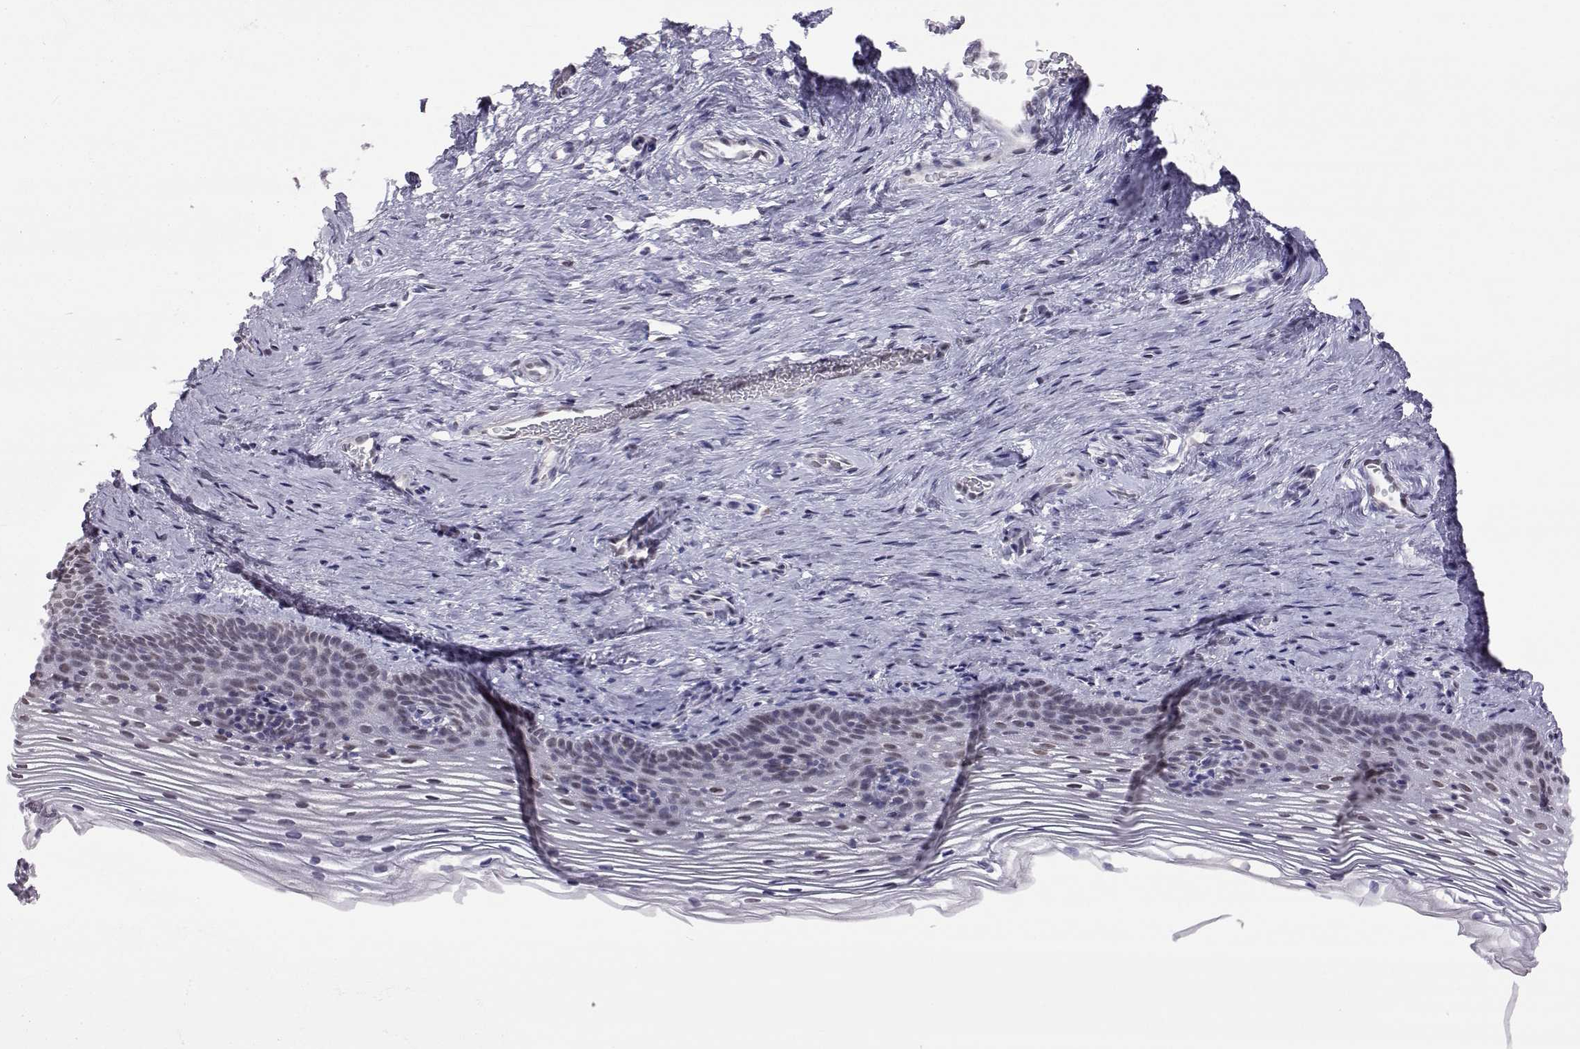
{"staining": {"intensity": "negative", "quantity": "none", "location": "none"}, "tissue": "cervix", "cell_type": "Glandular cells", "image_type": "normal", "snomed": [{"axis": "morphology", "description": "Normal tissue, NOS"}, {"axis": "topography", "description": "Cervix"}], "caption": "This is a micrograph of immunohistochemistry staining of benign cervix, which shows no positivity in glandular cells. The staining was performed using DAB (3,3'-diaminobenzidine) to visualize the protein expression in brown, while the nuclei were stained in blue with hematoxylin (Magnification: 20x).", "gene": "MED26", "patient": {"sex": "female", "age": 39}}